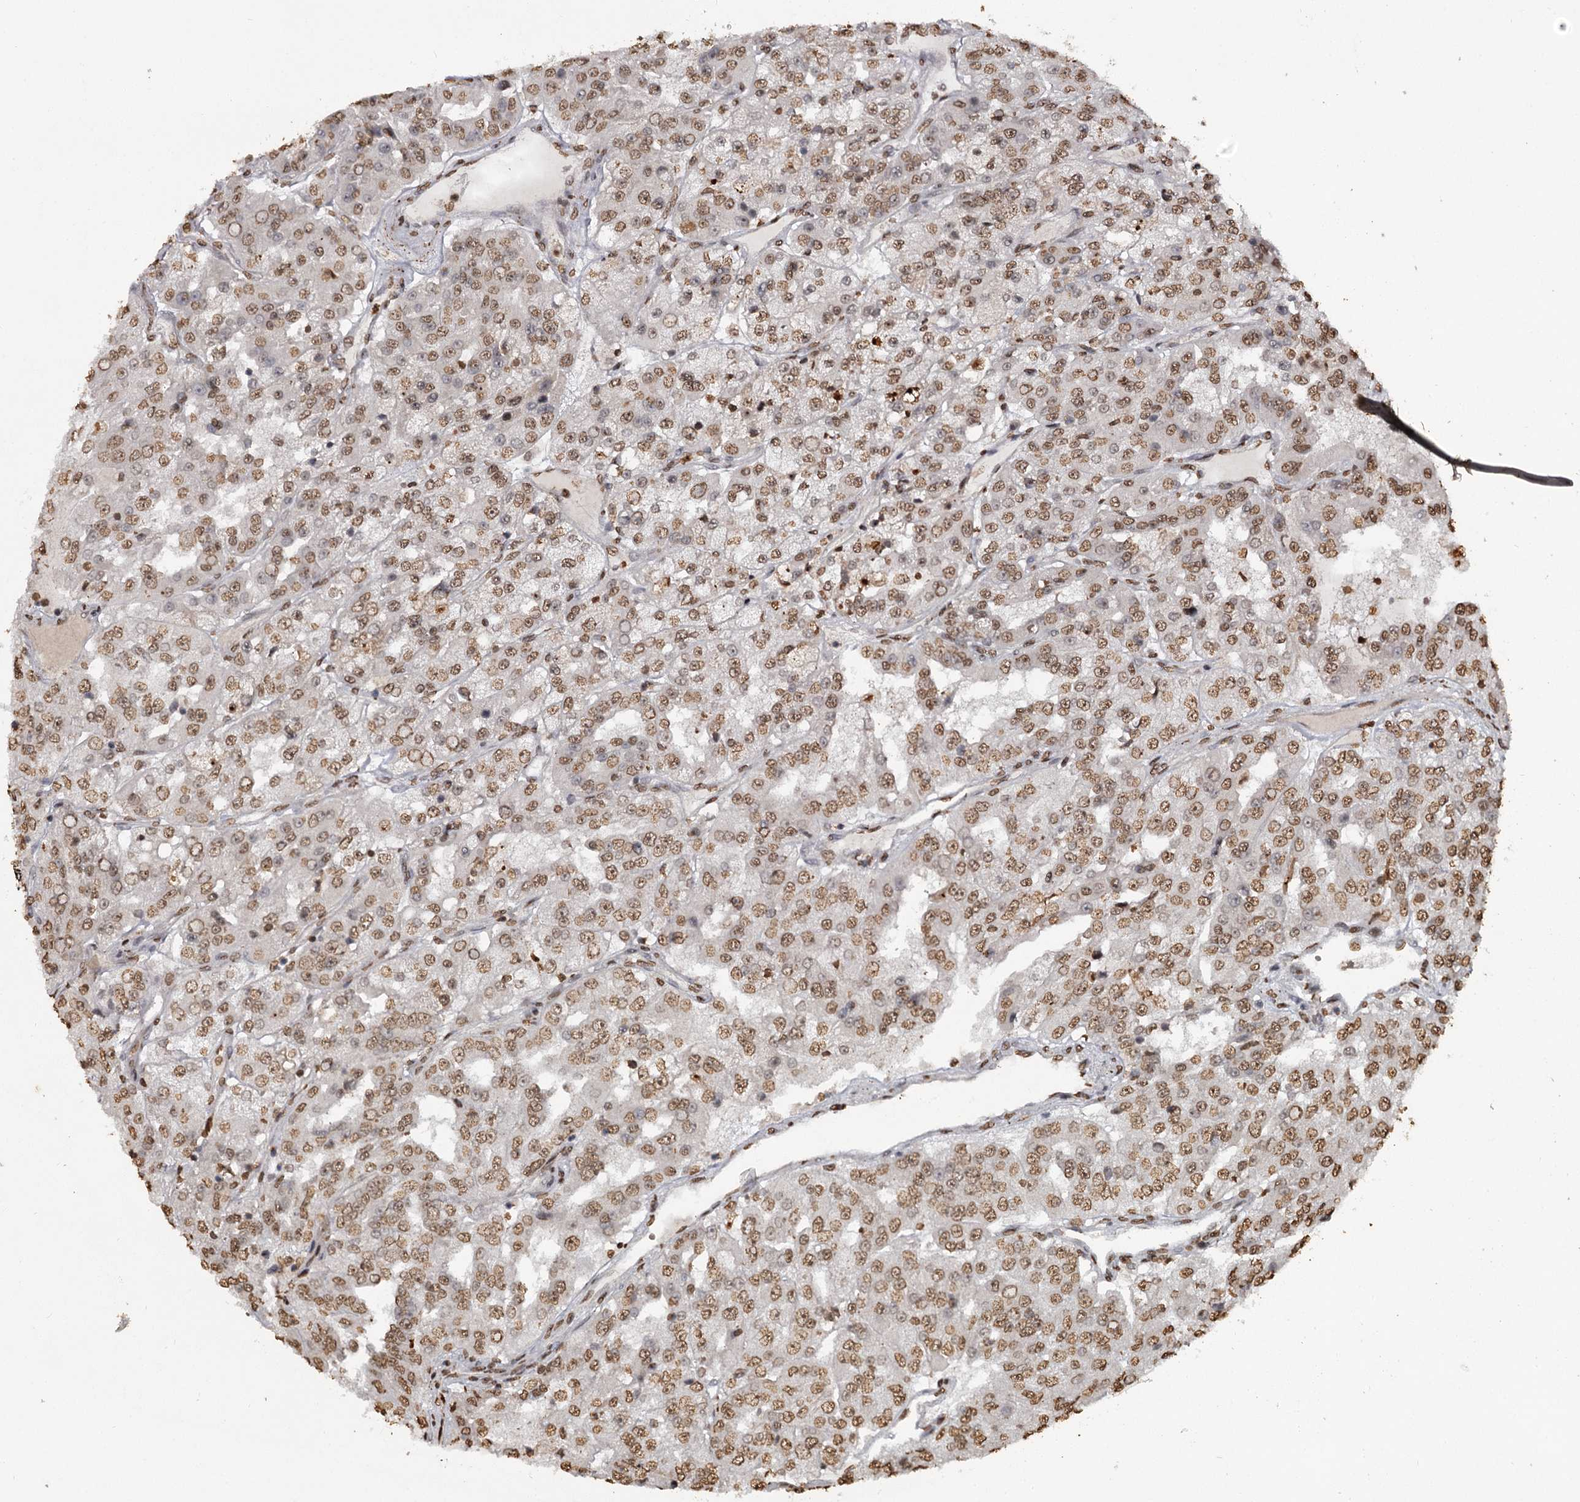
{"staining": {"intensity": "moderate", "quantity": ">75%", "location": "nuclear"}, "tissue": "renal cancer", "cell_type": "Tumor cells", "image_type": "cancer", "snomed": [{"axis": "morphology", "description": "Adenocarcinoma, NOS"}, {"axis": "topography", "description": "Kidney"}], "caption": "Immunohistochemistry micrograph of neoplastic tissue: human renal cancer stained using IHC demonstrates medium levels of moderate protein expression localized specifically in the nuclear of tumor cells, appearing as a nuclear brown color.", "gene": "THYN1", "patient": {"sex": "female", "age": 63}}